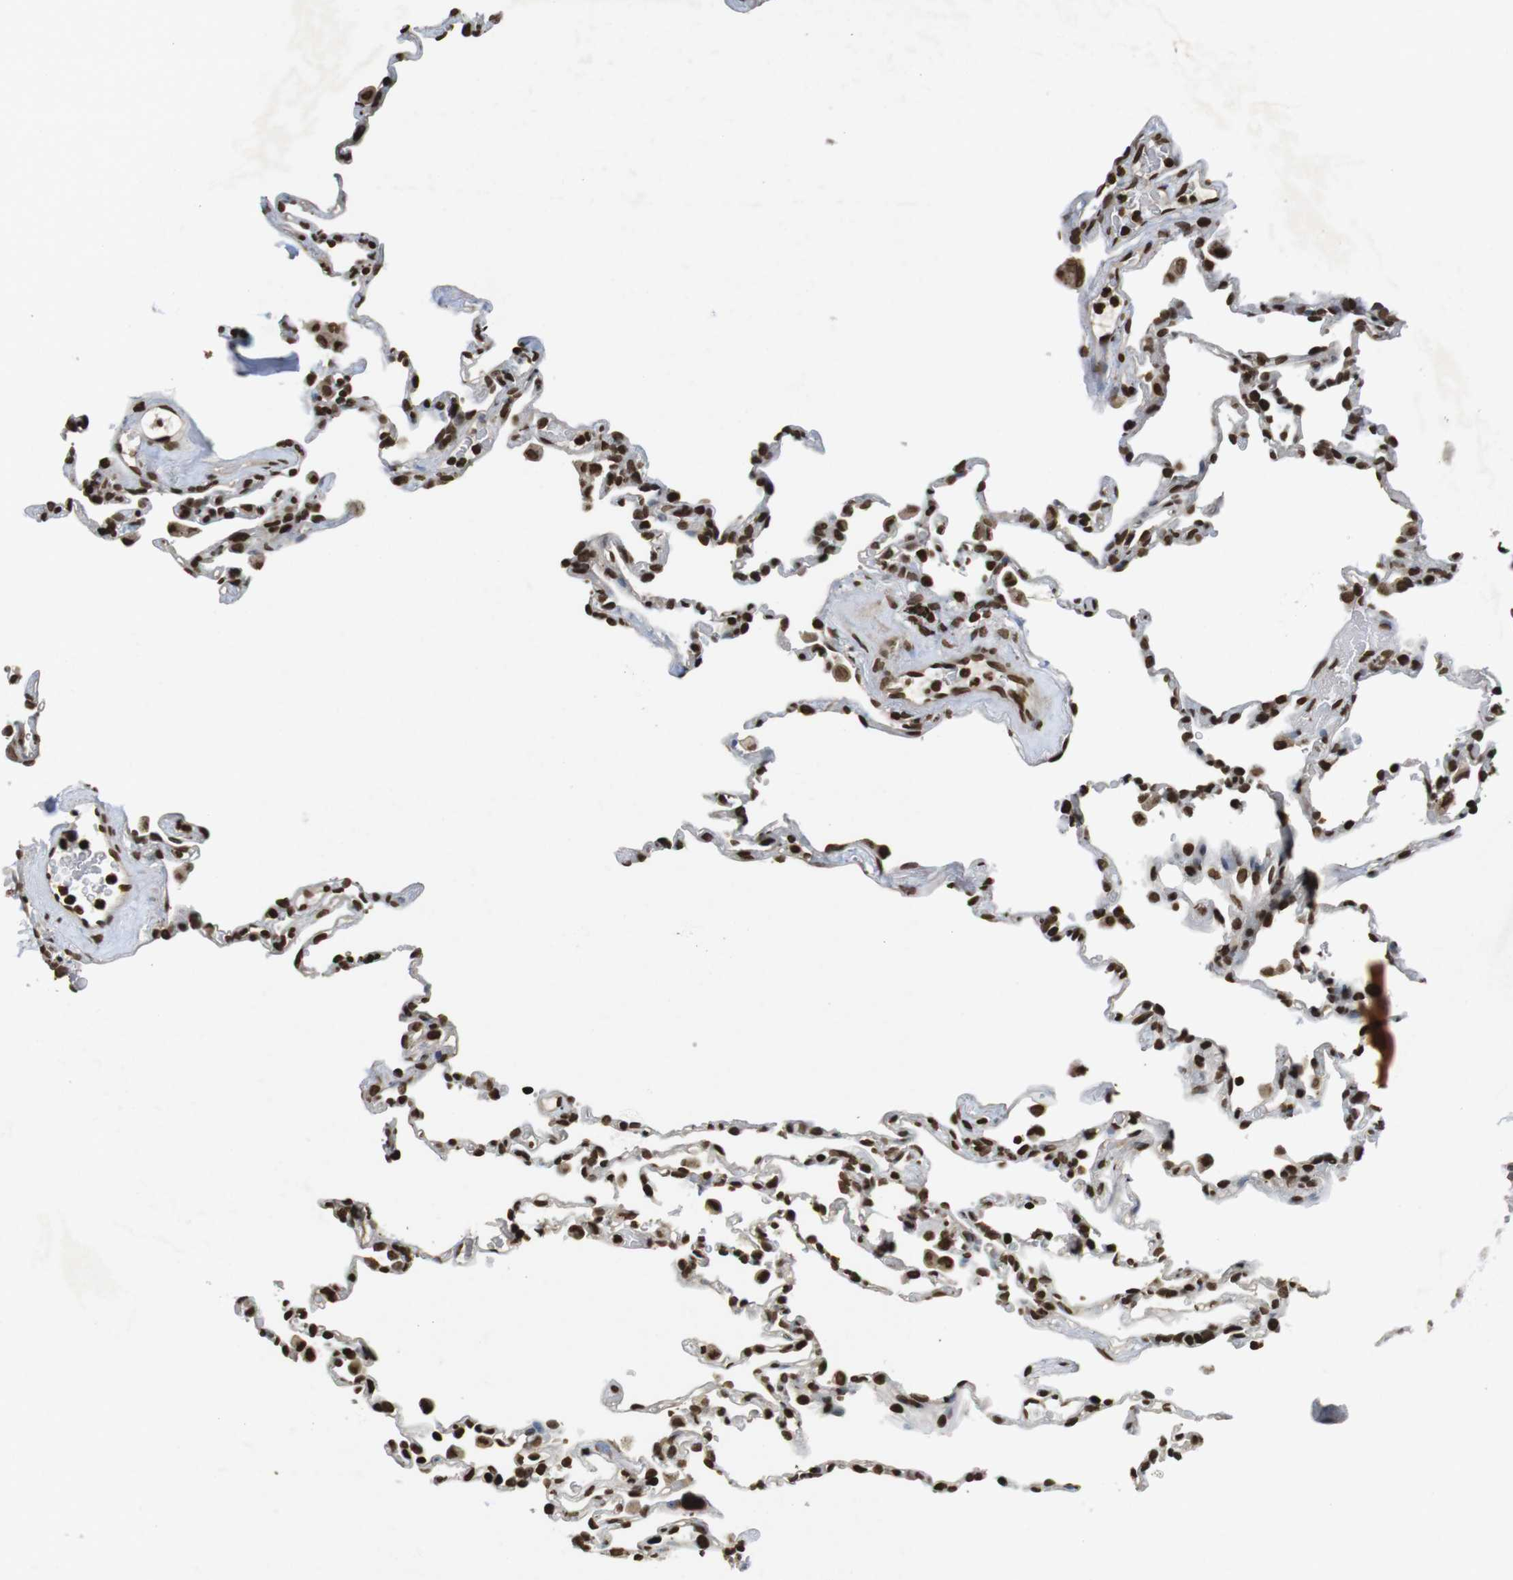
{"staining": {"intensity": "strong", "quantity": ">75%", "location": "nuclear"}, "tissue": "lung", "cell_type": "Alveolar cells", "image_type": "normal", "snomed": [{"axis": "morphology", "description": "Normal tissue, NOS"}, {"axis": "topography", "description": "Lung"}], "caption": "Immunohistochemistry staining of normal lung, which shows high levels of strong nuclear staining in approximately >75% of alveolar cells indicating strong nuclear protein expression. The staining was performed using DAB (3,3'-diaminobenzidine) (brown) for protein detection and nuclei were counterstained in hematoxylin (blue).", "gene": "FOXA3", "patient": {"sex": "male", "age": 59}}